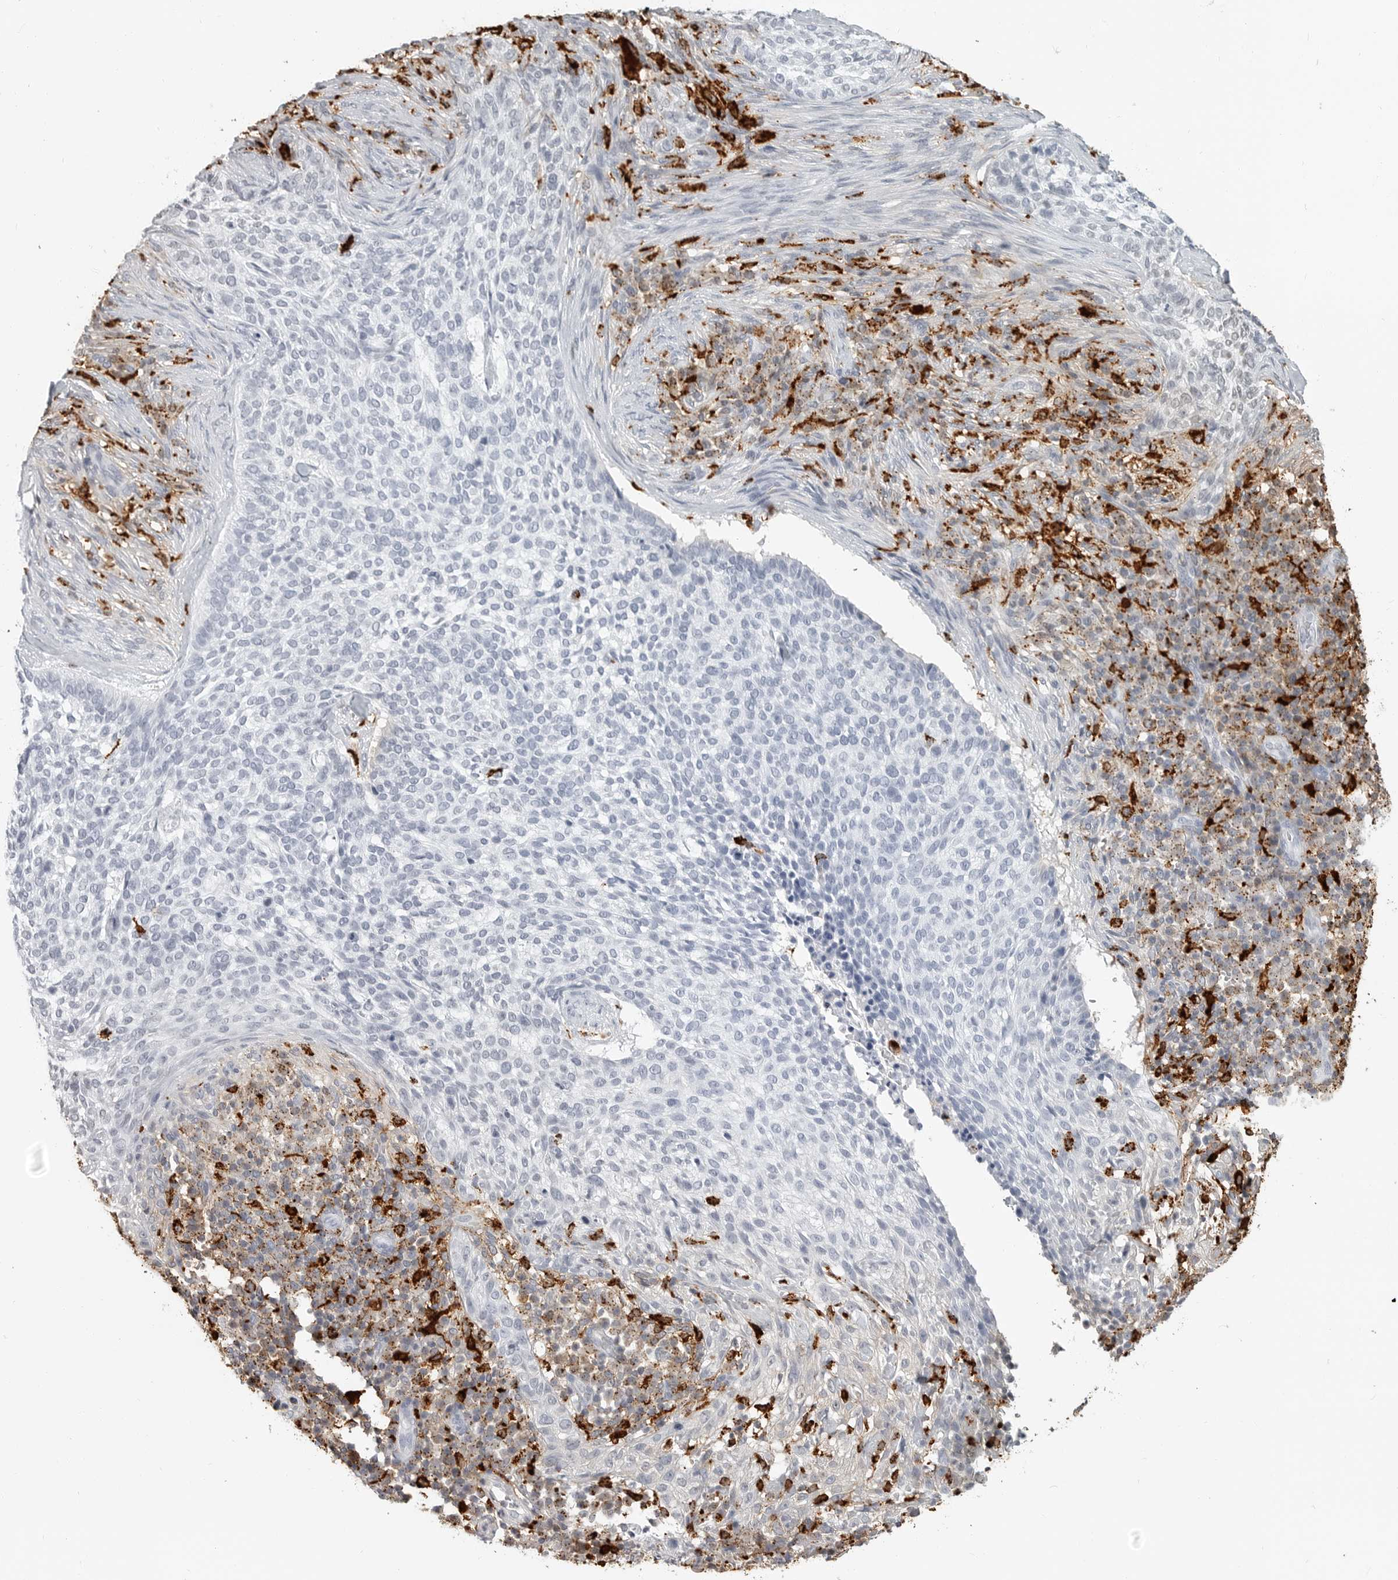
{"staining": {"intensity": "negative", "quantity": "none", "location": "none"}, "tissue": "skin cancer", "cell_type": "Tumor cells", "image_type": "cancer", "snomed": [{"axis": "morphology", "description": "Basal cell carcinoma"}, {"axis": "topography", "description": "Skin"}], "caption": "A high-resolution photomicrograph shows immunohistochemistry (IHC) staining of skin basal cell carcinoma, which reveals no significant staining in tumor cells. Nuclei are stained in blue.", "gene": "IFI30", "patient": {"sex": "female", "age": 64}}